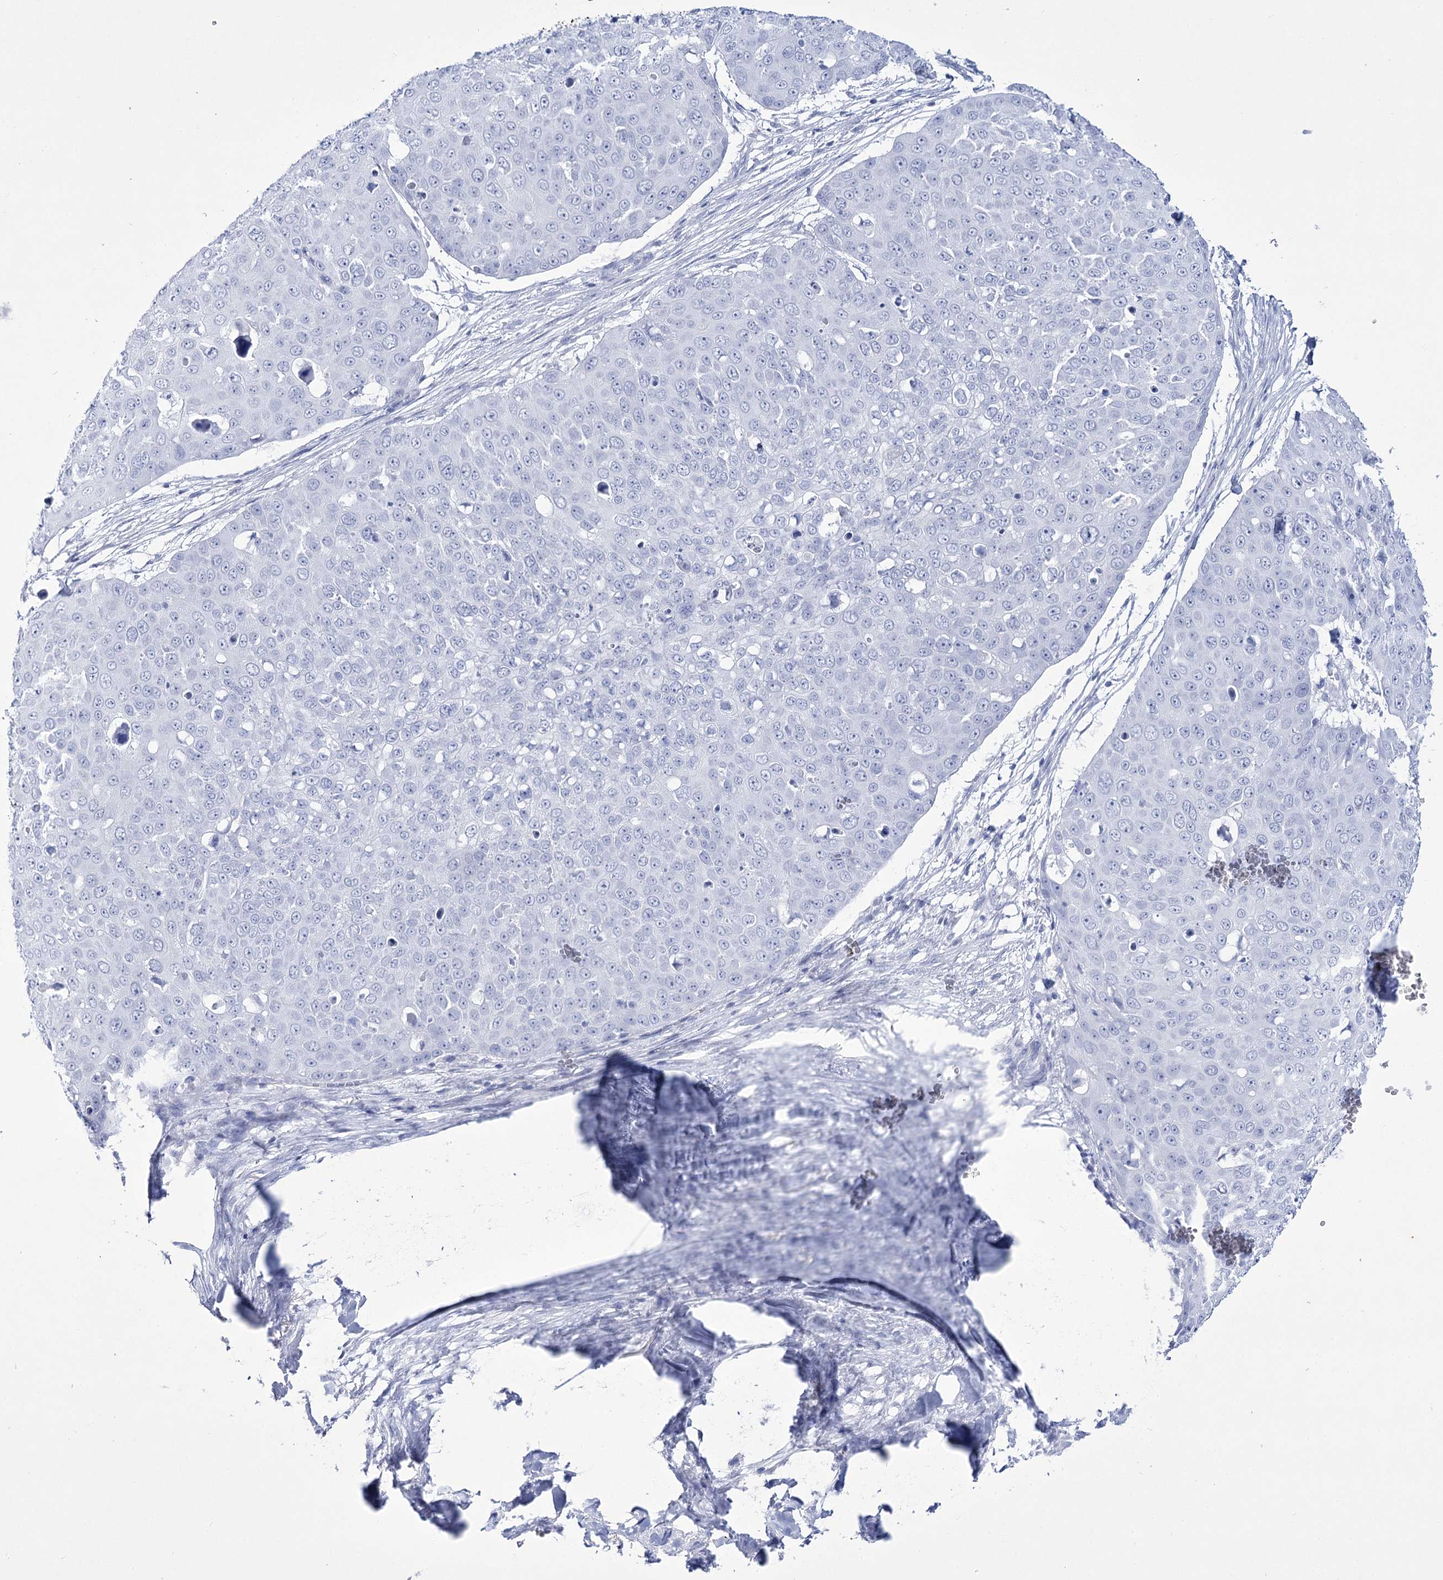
{"staining": {"intensity": "negative", "quantity": "none", "location": "none"}, "tissue": "skin cancer", "cell_type": "Tumor cells", "image_type": "cancer", "snomed": [{"axis": "morphology", "description": "Squamous cell carcinoma, NOS"}, {"axis": "topography", "description": "Skin"}], "caption": "Human skin squamous cell carcinoma stained for a protein using IHC reveals no staining in tumor cells.", "gene": "RNF186", "patient": {"sex": "male", "age": 71}}